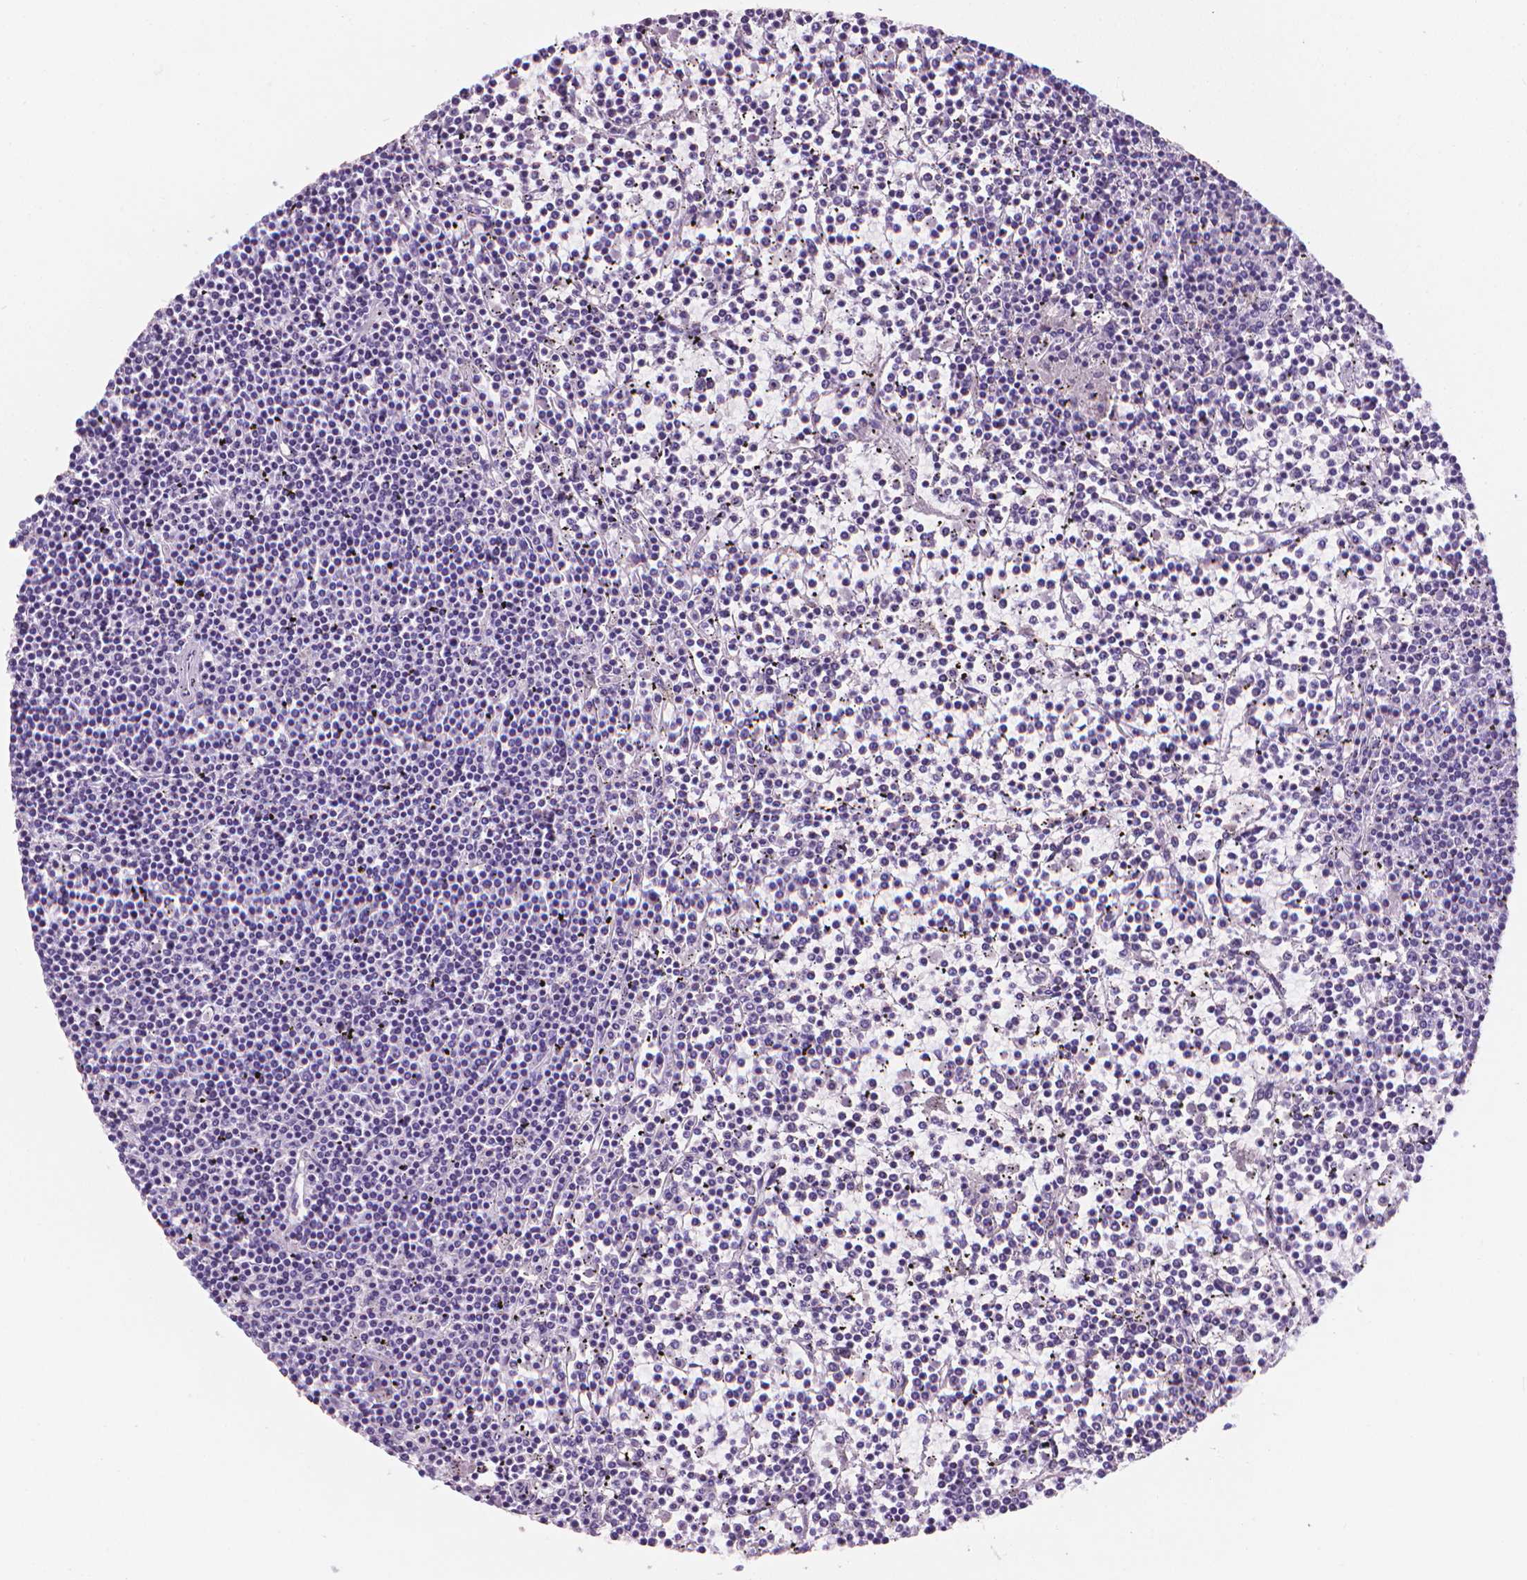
{"staining": {"intensity": "negative", "quantity": "none", "location": "none"}, "tissue": "lymphoma", "cell_type": "Tumor cells", "image_type": "cancer", "snomed": [{"axis": "morphology", "description": "Malignant lymphoma, non-Hodgkin's type, Low grade"}, {"axis": "topography", "description": "Spleen"}], "caption": "Malignant lymphoma, non-Hodgkin's type (low-grade) stained for a protein using immunohistochemistry displays no positivity tumor cells.", "gene": "XPNPEP2", "patient": {"sex": "female", "age": 19}}